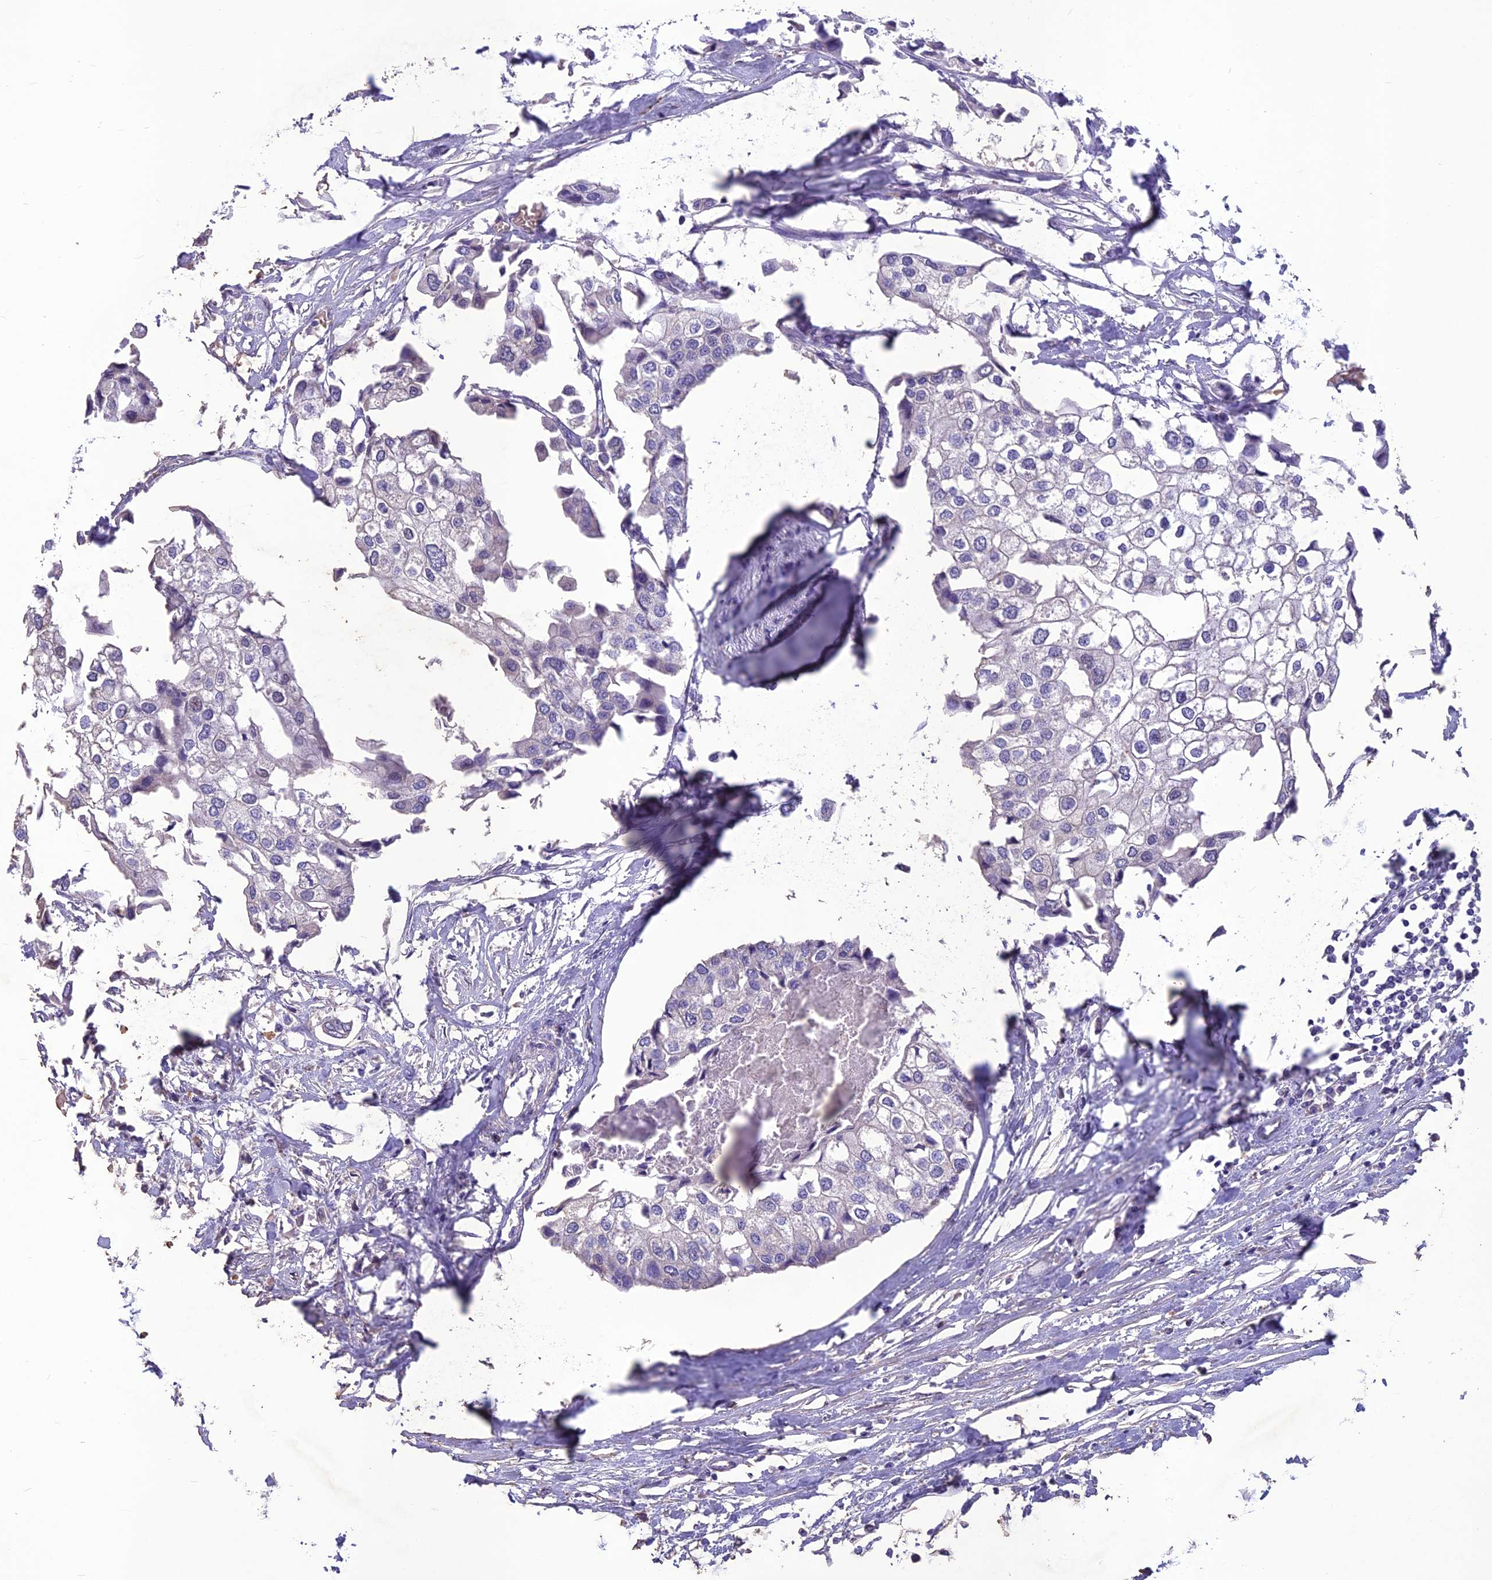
{"staining": {"intensity": "negative", "quantity": "none", "location": "none"}, "tissue": "urothelial cancer", "cell_type": "Tumor cells", "image_type": "cancer", "snomed": [{"axis": "morphology", "description": "Urothelial carcinoma, High grade"}, {"axis": "topography", "description": "Urinary bladder"}], "caption": "An immunohistochemistry micrograph of urothelial cancer is shown. There is no staining in tumor cells of urothelial cancer. (DAB (3,3'-diaminobenzidine) IHC with hematoxylin counter stain).", "gene": "IFT172", "patient": {"sex": "male", "age": 64}}